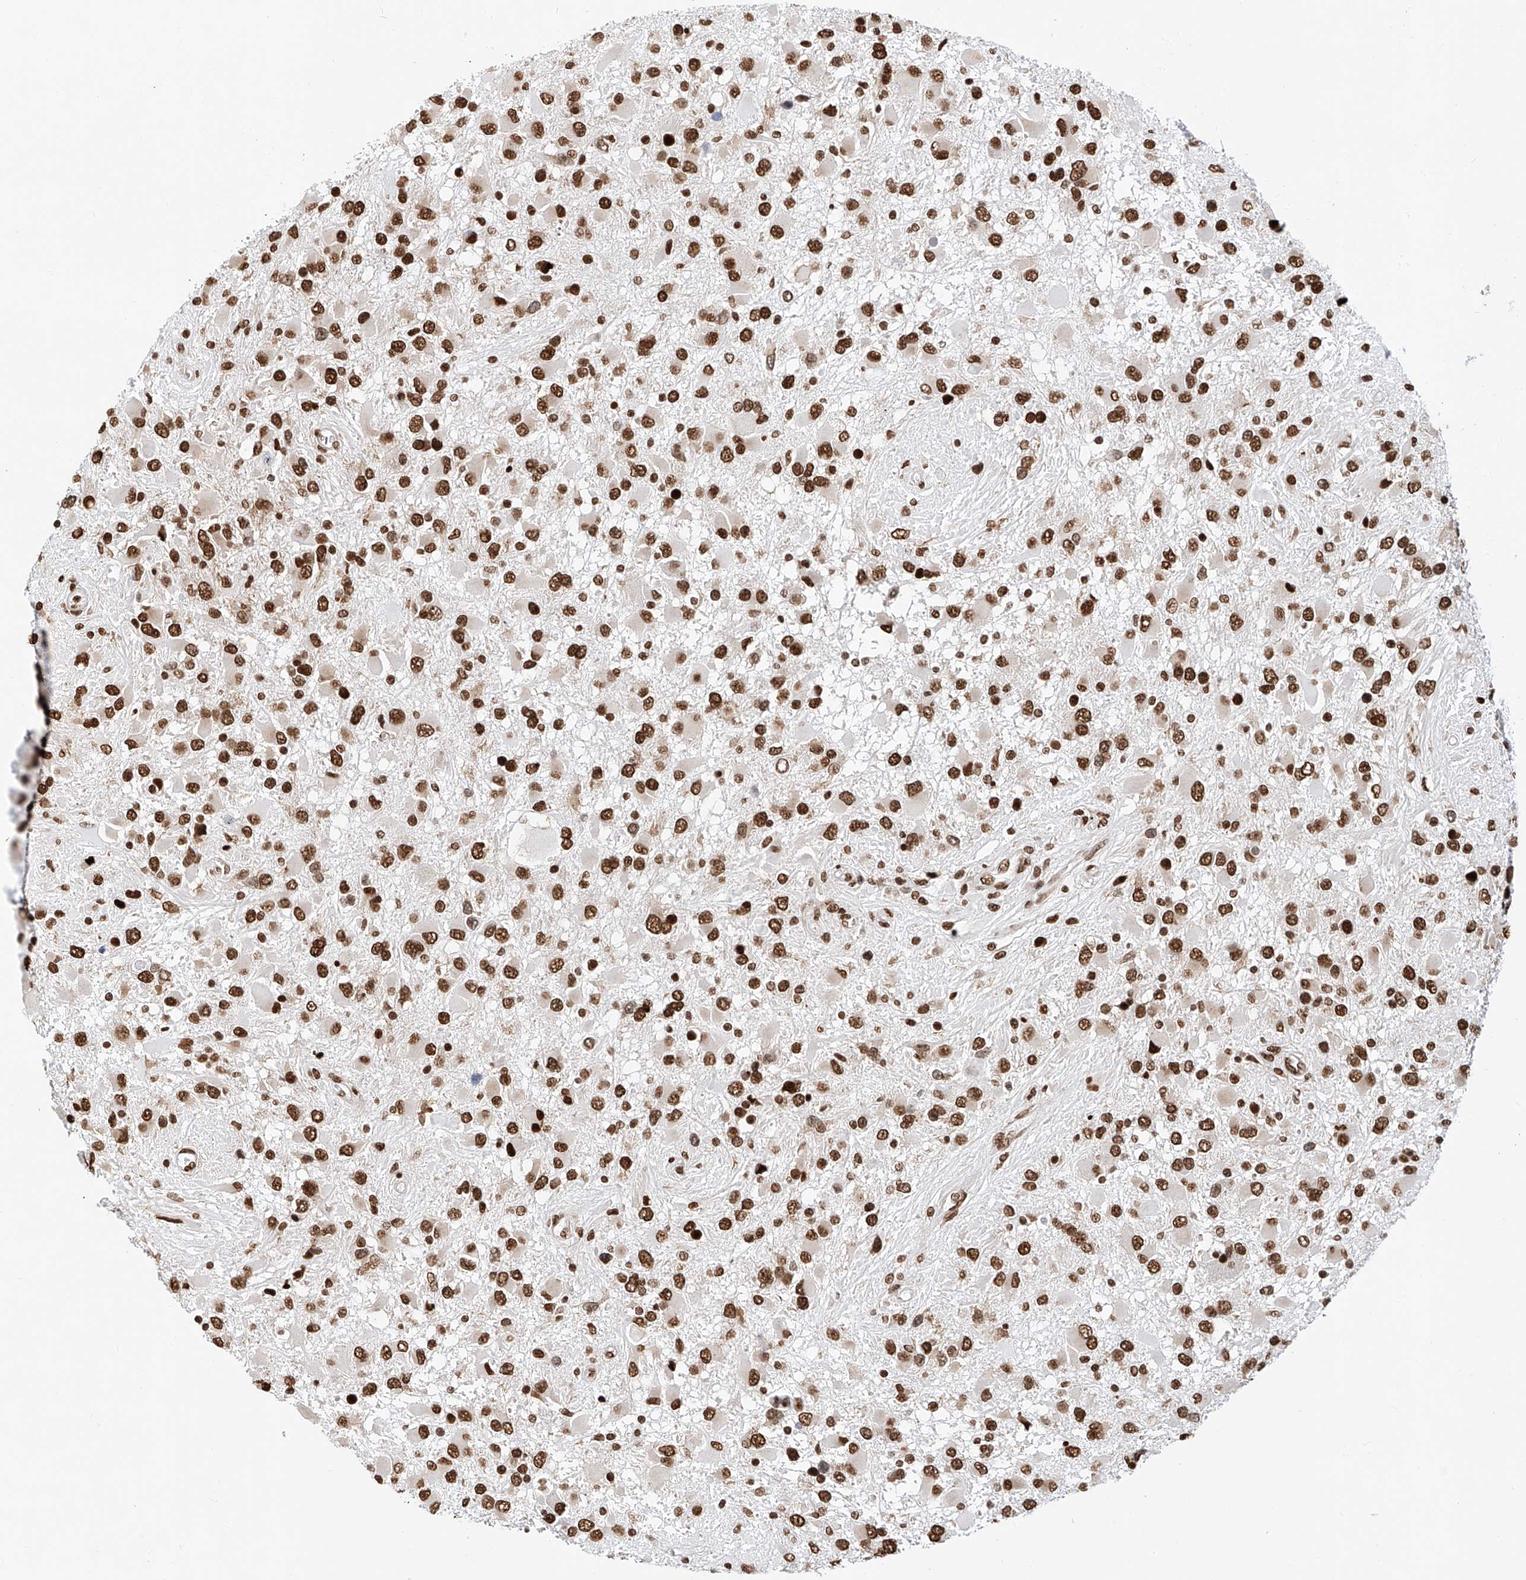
{"staining": {"intensity": "strong", "quantity": ">75%", "location": "nuclear"}, "tissue": "glioma", "cell_type": "Tumor cells", "image_type": "cancer", "snomed": [{"axis": "morphology", "description": "Glioma, malignant, High grade"}, {"axis": "topography", "description": "Brain"}], "caption": "Glioma stained for a protein (brown) shows strong nuclear positive staining in about >75% of tumor cells.", "gene": "SRSF6", "patient": {"sex": "male", "age": 53}}